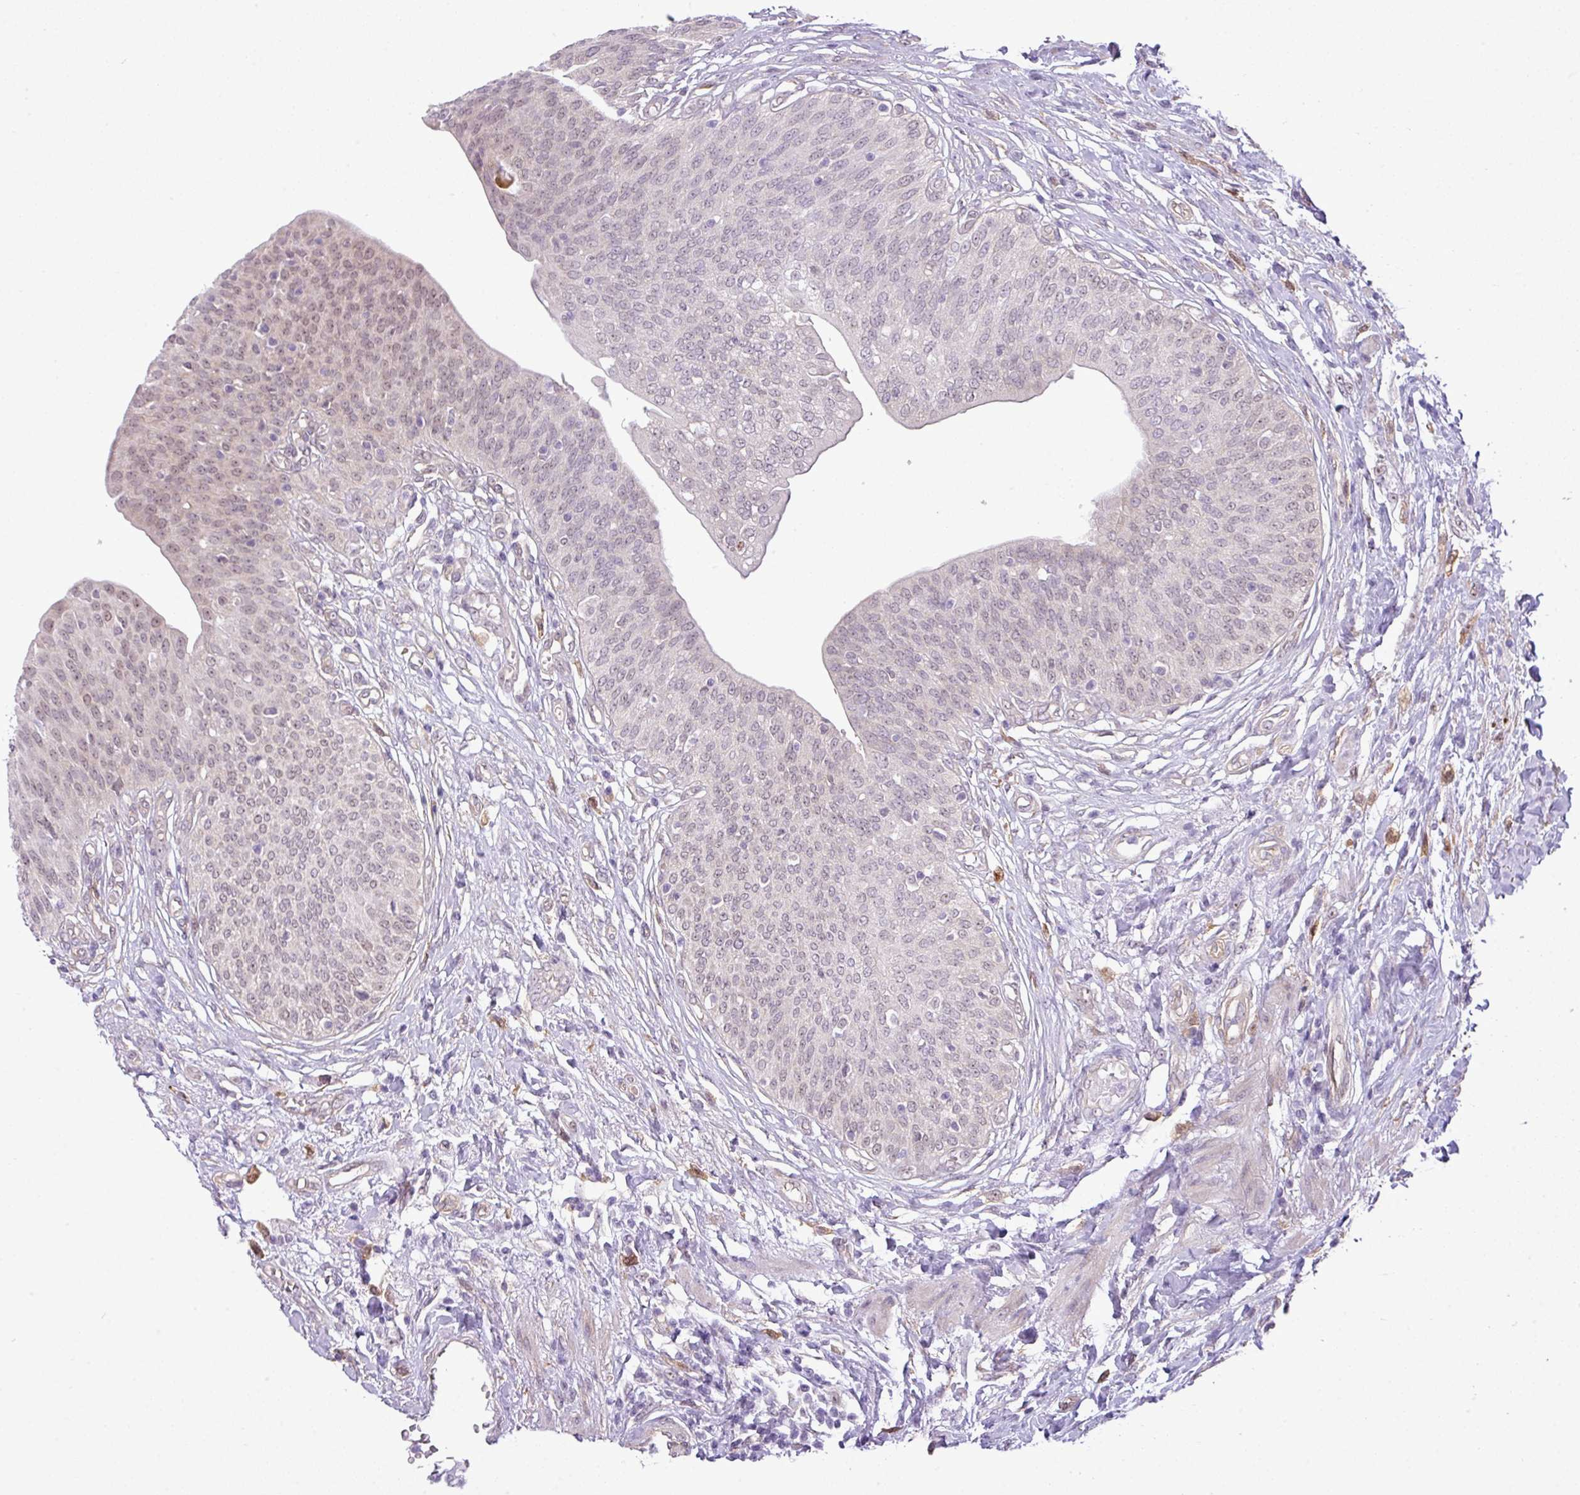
{"staining": {"intensity": "weak", "quantity": "25%-75%", "location": "nuclear"}, "tissue": "urothelial cancer", "cell_type": "Tumor cells", "image_type": "cancer", "snomed": [{"axis": "morphology", "description": "Urothelial carcinoma, High grade"}, {"axis": "topography", "description": "Urinary bladder"}], "caption": "IHC of high-grade urothelial carcinoma displays low levels of weak nuclear staining in approximately 25%-75% of tumor cells. (Brightfield microscopy of DAB IHC at high magnification).", "gene": "MAK16", "patient": {"sex": "female", "age": 79}}